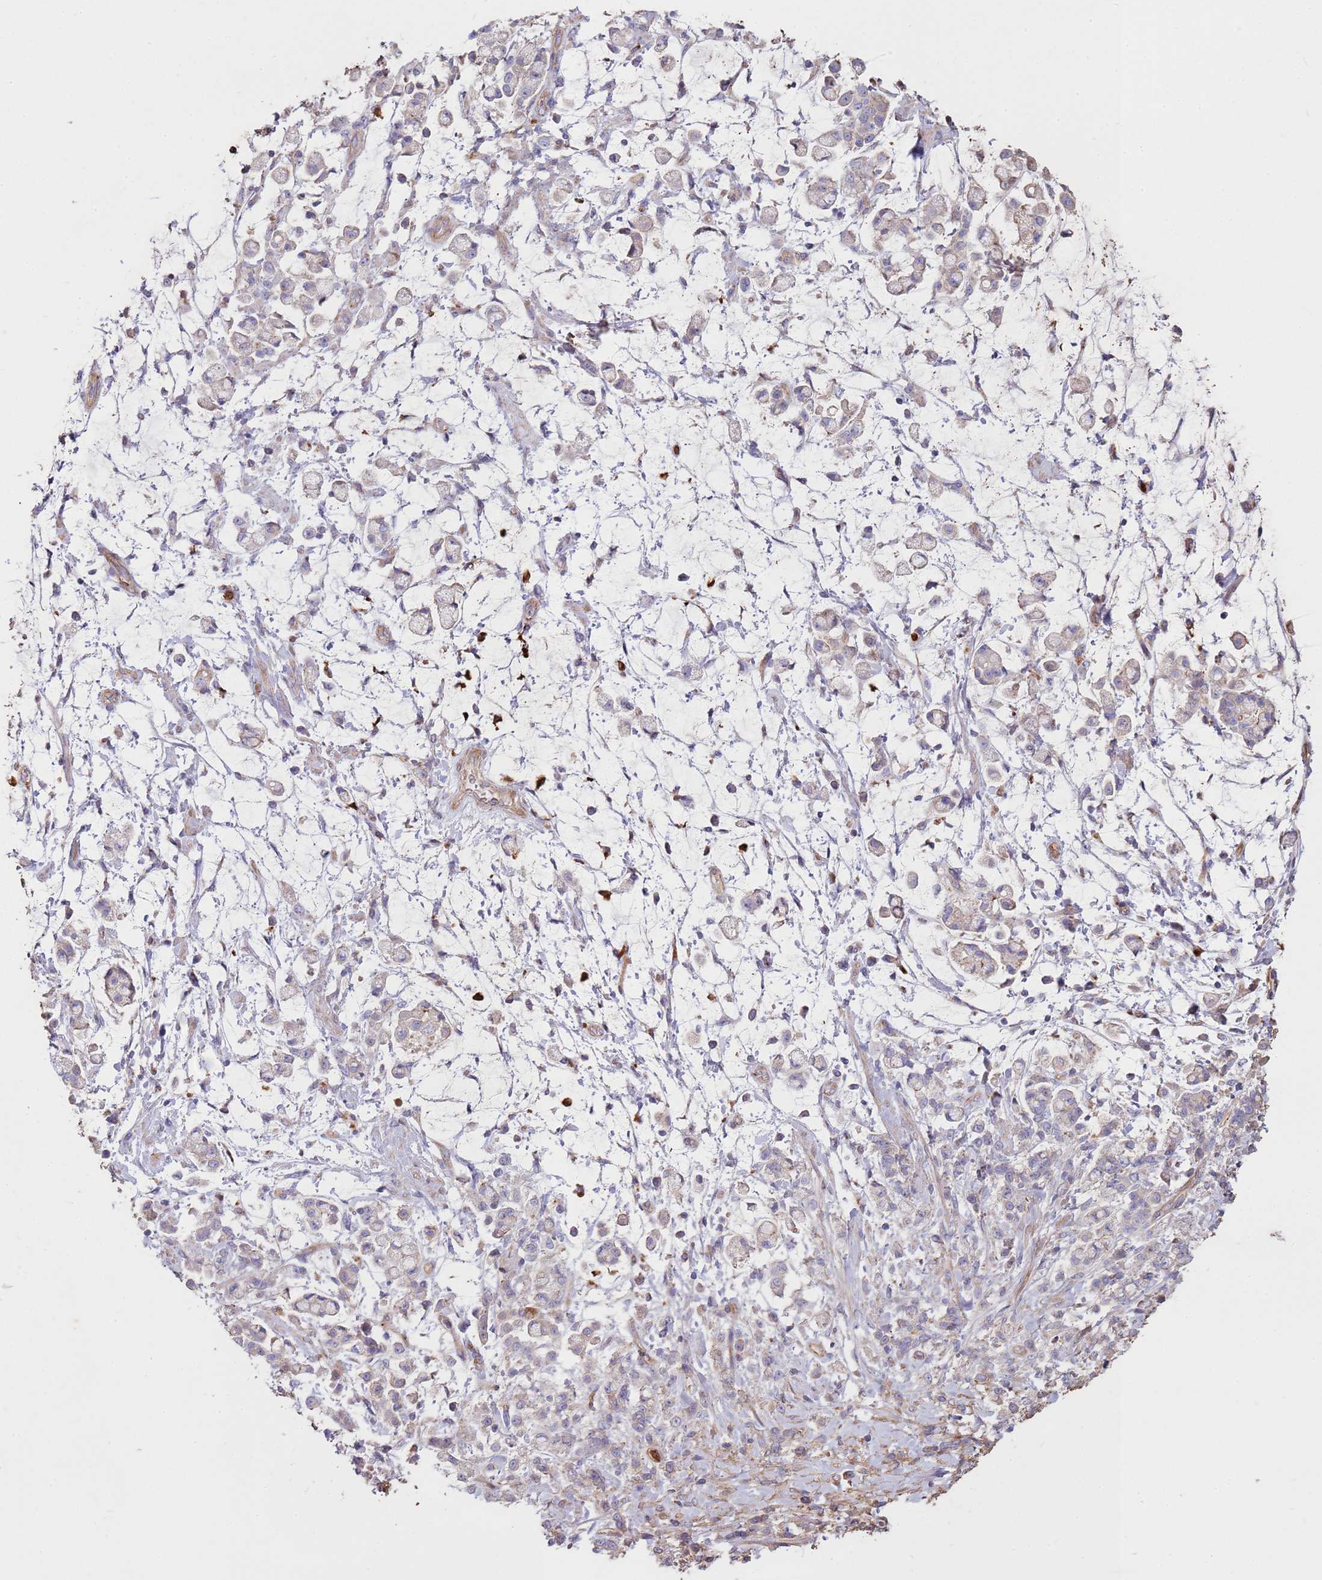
{"staining": {"intensity": "negative", "quantity": "none", "location": "none"}, "tissue": "stomach cancer", "cell_type": "Tumor cells", "image_type": "cancer", "snomed": [{"axis": "morphology", "description": "Adenocarcinoma, NOS"}, {"axis": "topography", "description": "Stomach"}], "caption": "Protein analysis of stomach adenocarcinoma reveals no significant staining in tumor cells.", "gene": "NDUFAF4", "patient": {"sex": "female", "age": 60}}